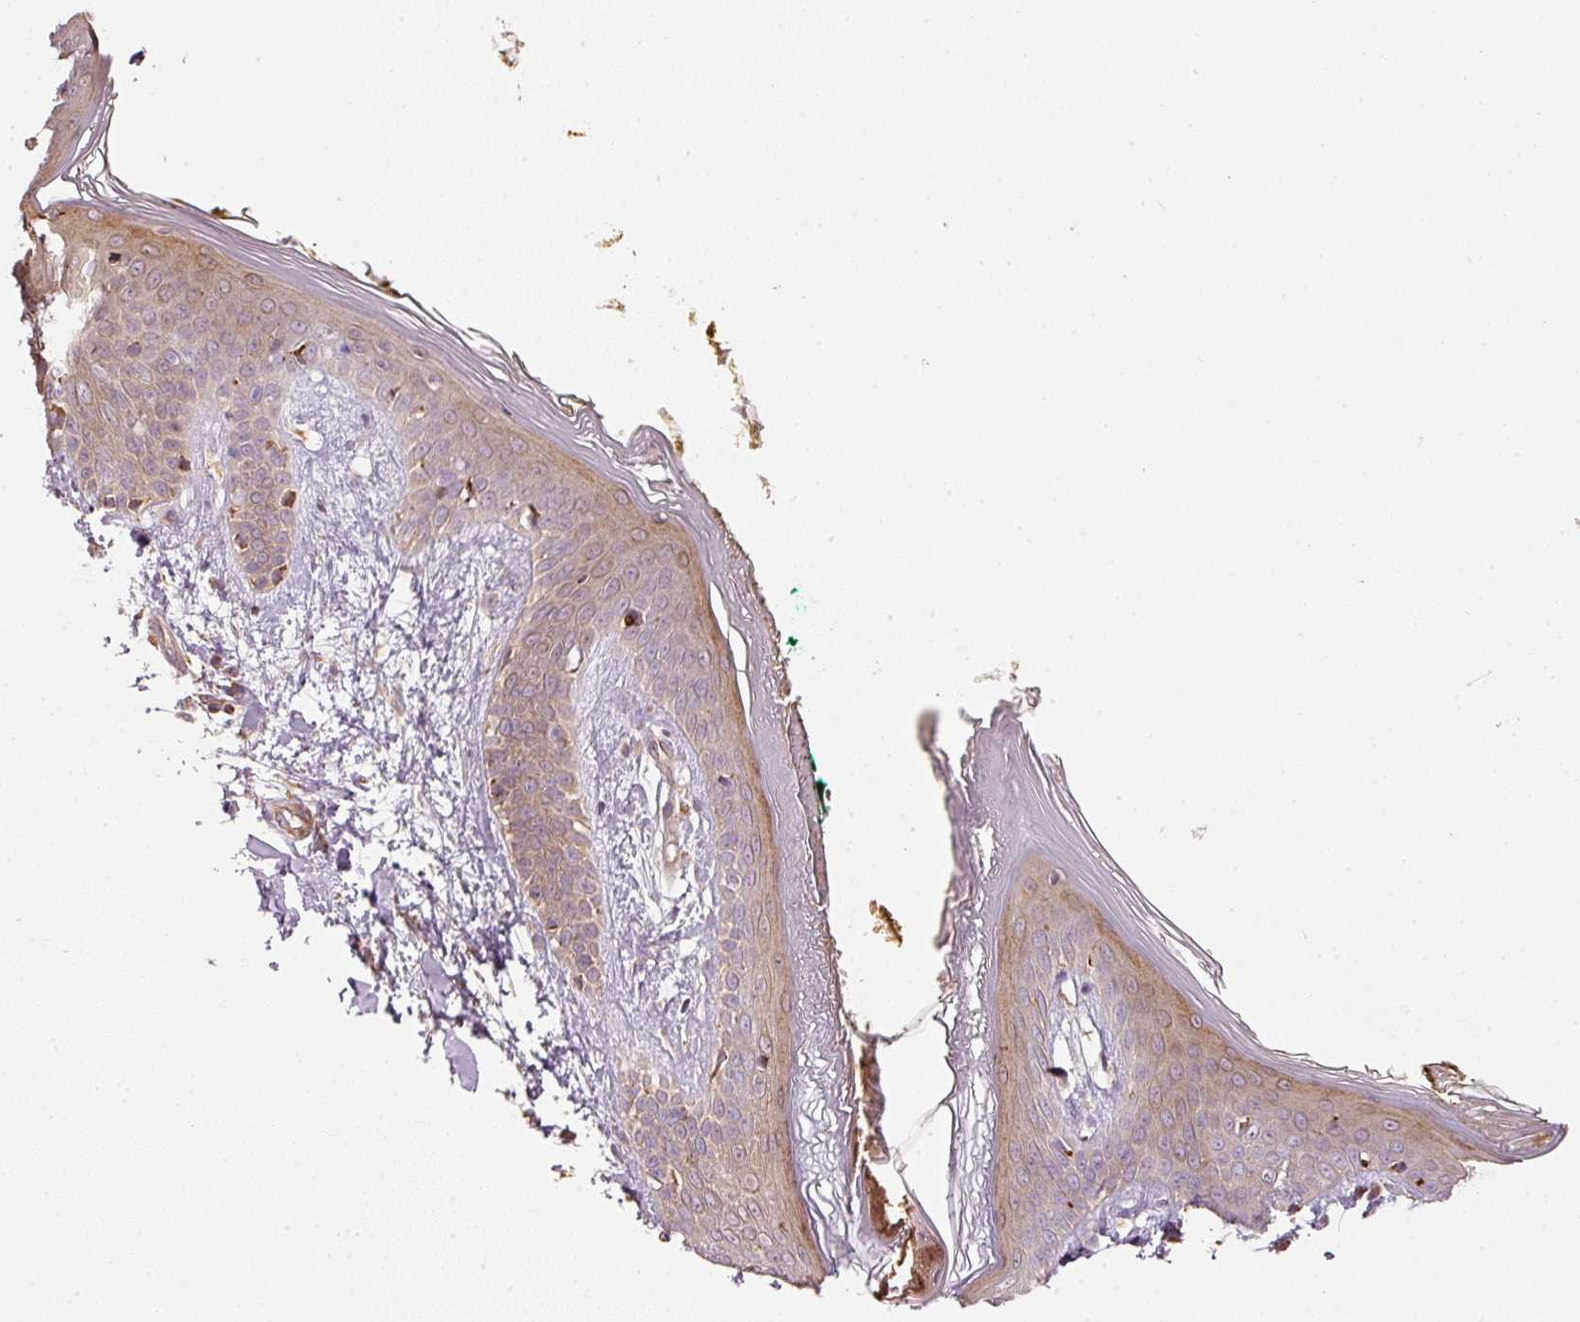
{"staining": {"intensity": "strong", "quantity": ">75%", "location": "cytoplasmic/membranous"}, "tissue": "skin", "cell_type": "Fibroblasts", "image_type": "normal", "snomed": [{"axis": "morphology", "description": "Normal tissue, NOS"}, {"axis": "topography", "description": "Skin"}], "caption": "A brown stain shows strong cytoplasmic/membranous staining of a protein in fibroblasts of normal skin.", "gene": "MTHFD1L", "patient": {"sex": "female", "age": 34}}